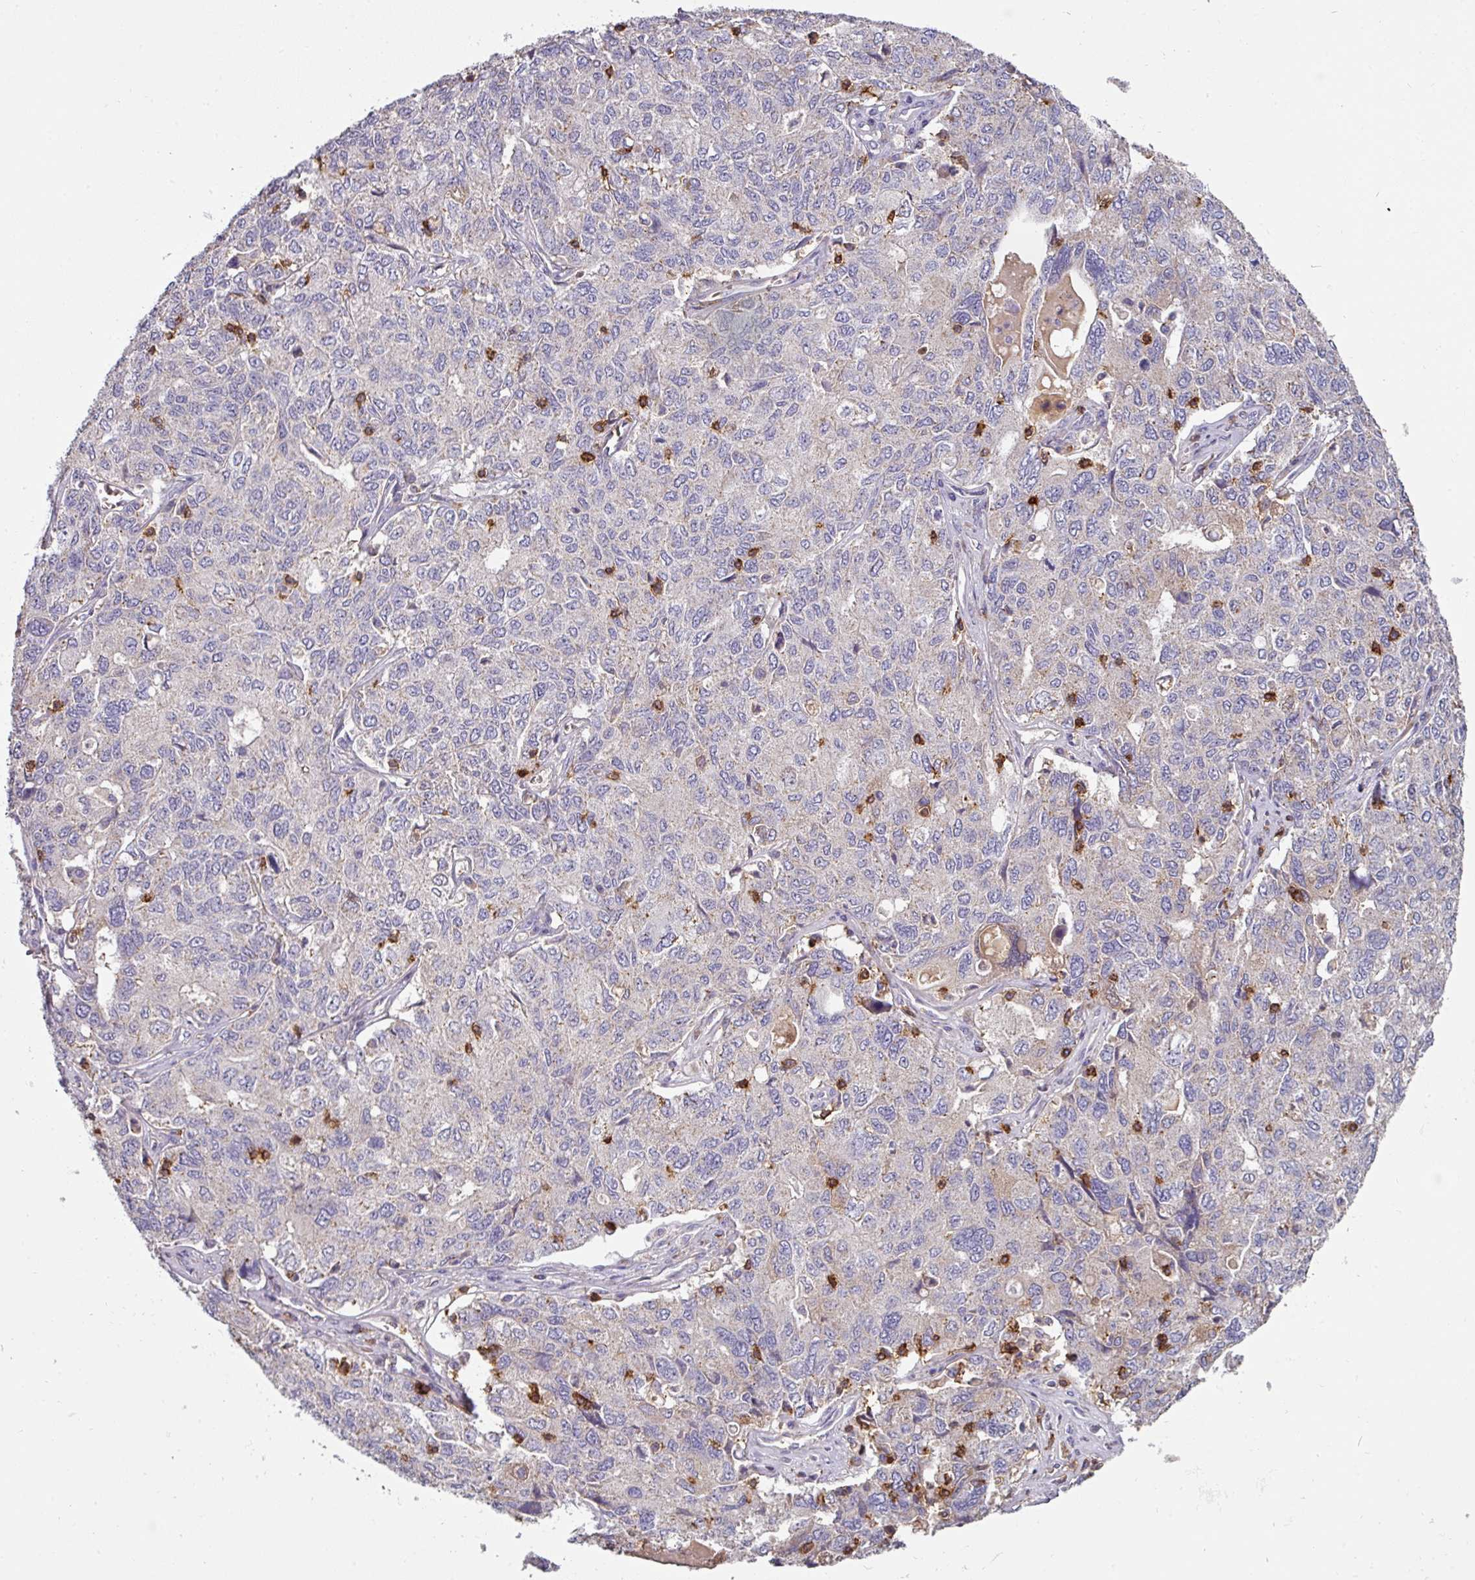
{"staining": {"intensity": "negative", "quantity": "none", "location": "none"}, "tissue": "ovarian cancer", "cell_type": "Tumor cells", "image_type": "cancer", "snomed": [{"axis": "morphology", "description": "Carcinoma, endometroid"}, {"axis": "topography", "description": "Ovary"}], "caption": "An IHC micrograph of endometroid carcinoma (ovarian) is shown. There is no staining in tumor cells of endometroid carcinoma (ovarian).", "gene": "CD3G", "patient": {"sex": "female", "age": 62}}